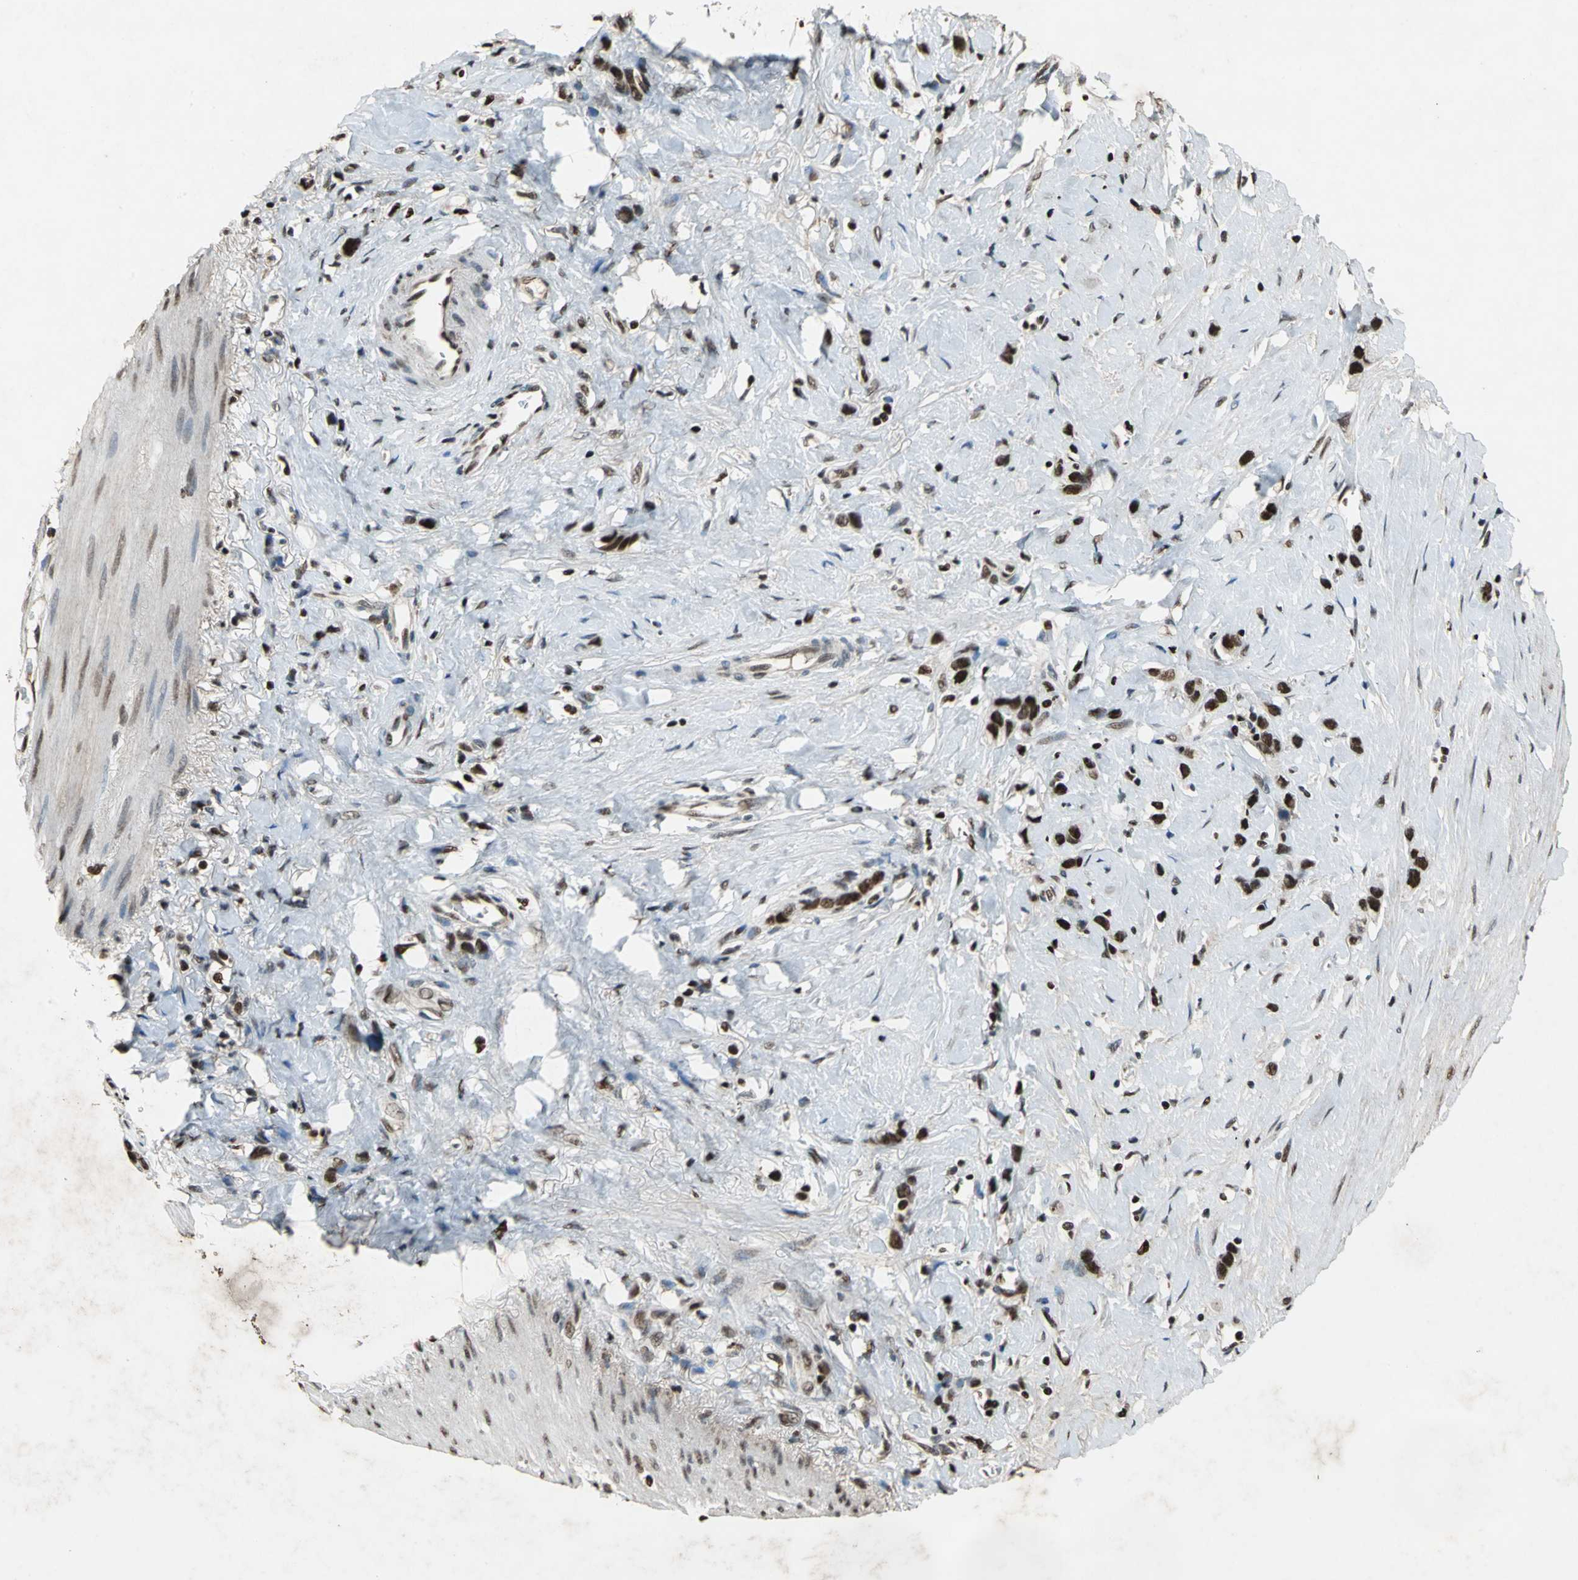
{"staining": {"intensity": "strong", "quantity": ">75%", "location": "nuclear"}, "tissue": "stomach cancer", "cell_type": "Tumor cells", "image_type": "cancer", "snomed": [{"axis": "morphology", "description": "Normal tissue, NOS"}, {"axis": "morphology", "description": "Adenocarcinoma, NOS"}, {"axis": "morphology", "description": "Adenocarcinoma, High grade"}, {"axis": "topography", "description": "Stomach, upper"}, {"axis": "topography", "description": "Stomach"}], "caption": "DAB immunohistochemical staining of stomach cancer shows strong nuclear protein expression in about >75% of tumor cells.", "gene": "ANP32A", "patient": {"sex": "female", "age": 65}}